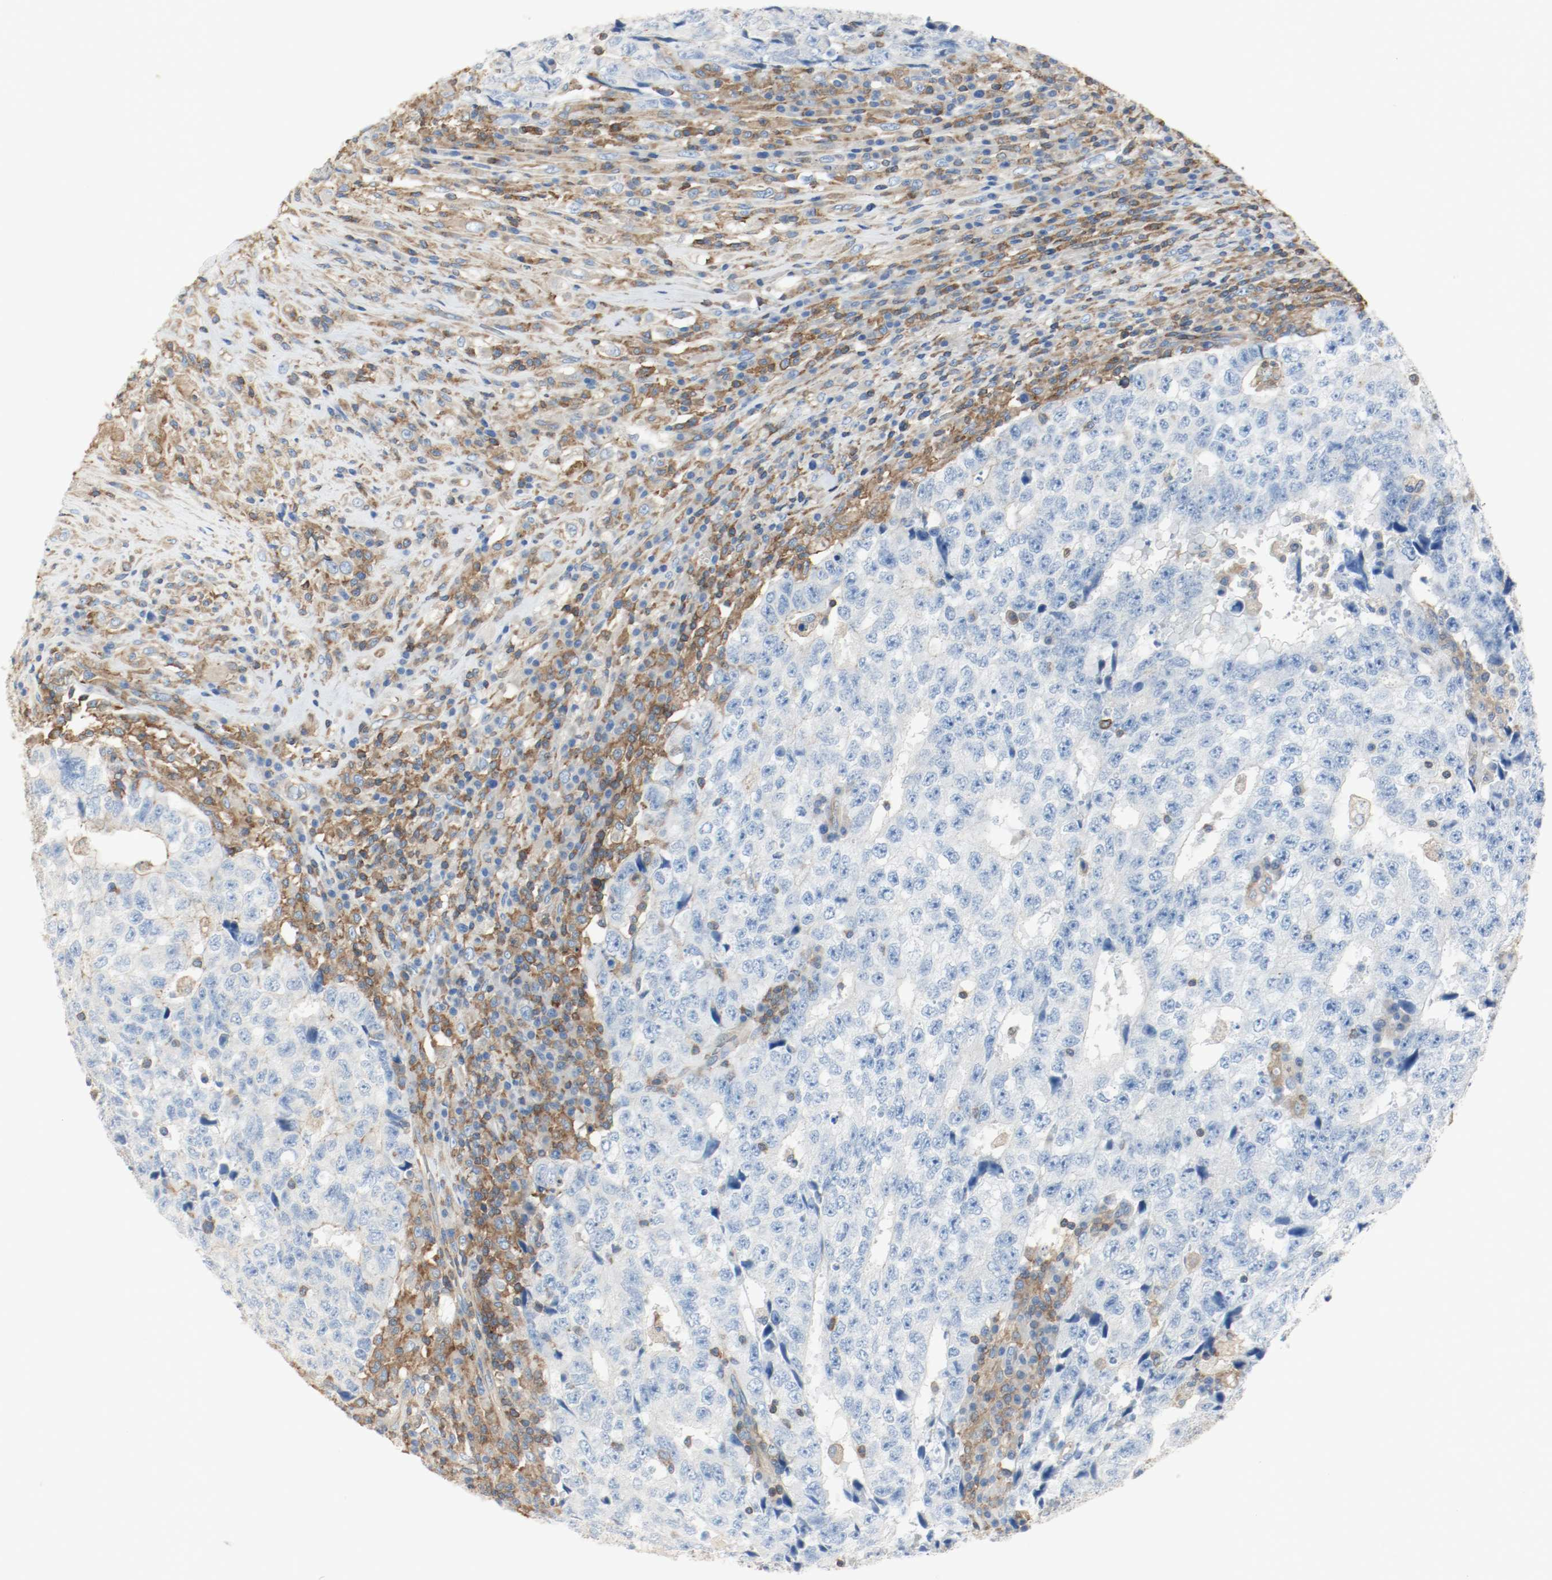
{"staining": {"intensity": "negative", "quantity": "none", "location": "none"}, "tissue": "testis cancer", "cell_type": "Tumor cells", "image_type": "cancer", "snomed": [{"axis": "morphology", "description": "Necrosis, NOS"}, {"axis": "morphology", "description": "Carcinoma, Embryonal, NOS"}, {"axis": "topography", "description": "Testis"}], "caption": "Protein analysis of embryonal carcinoma (testis) reveals no significant staining in tumor cells.", "gene": "ARPC1B", "patient": {"sex": "male", "age": 19}}